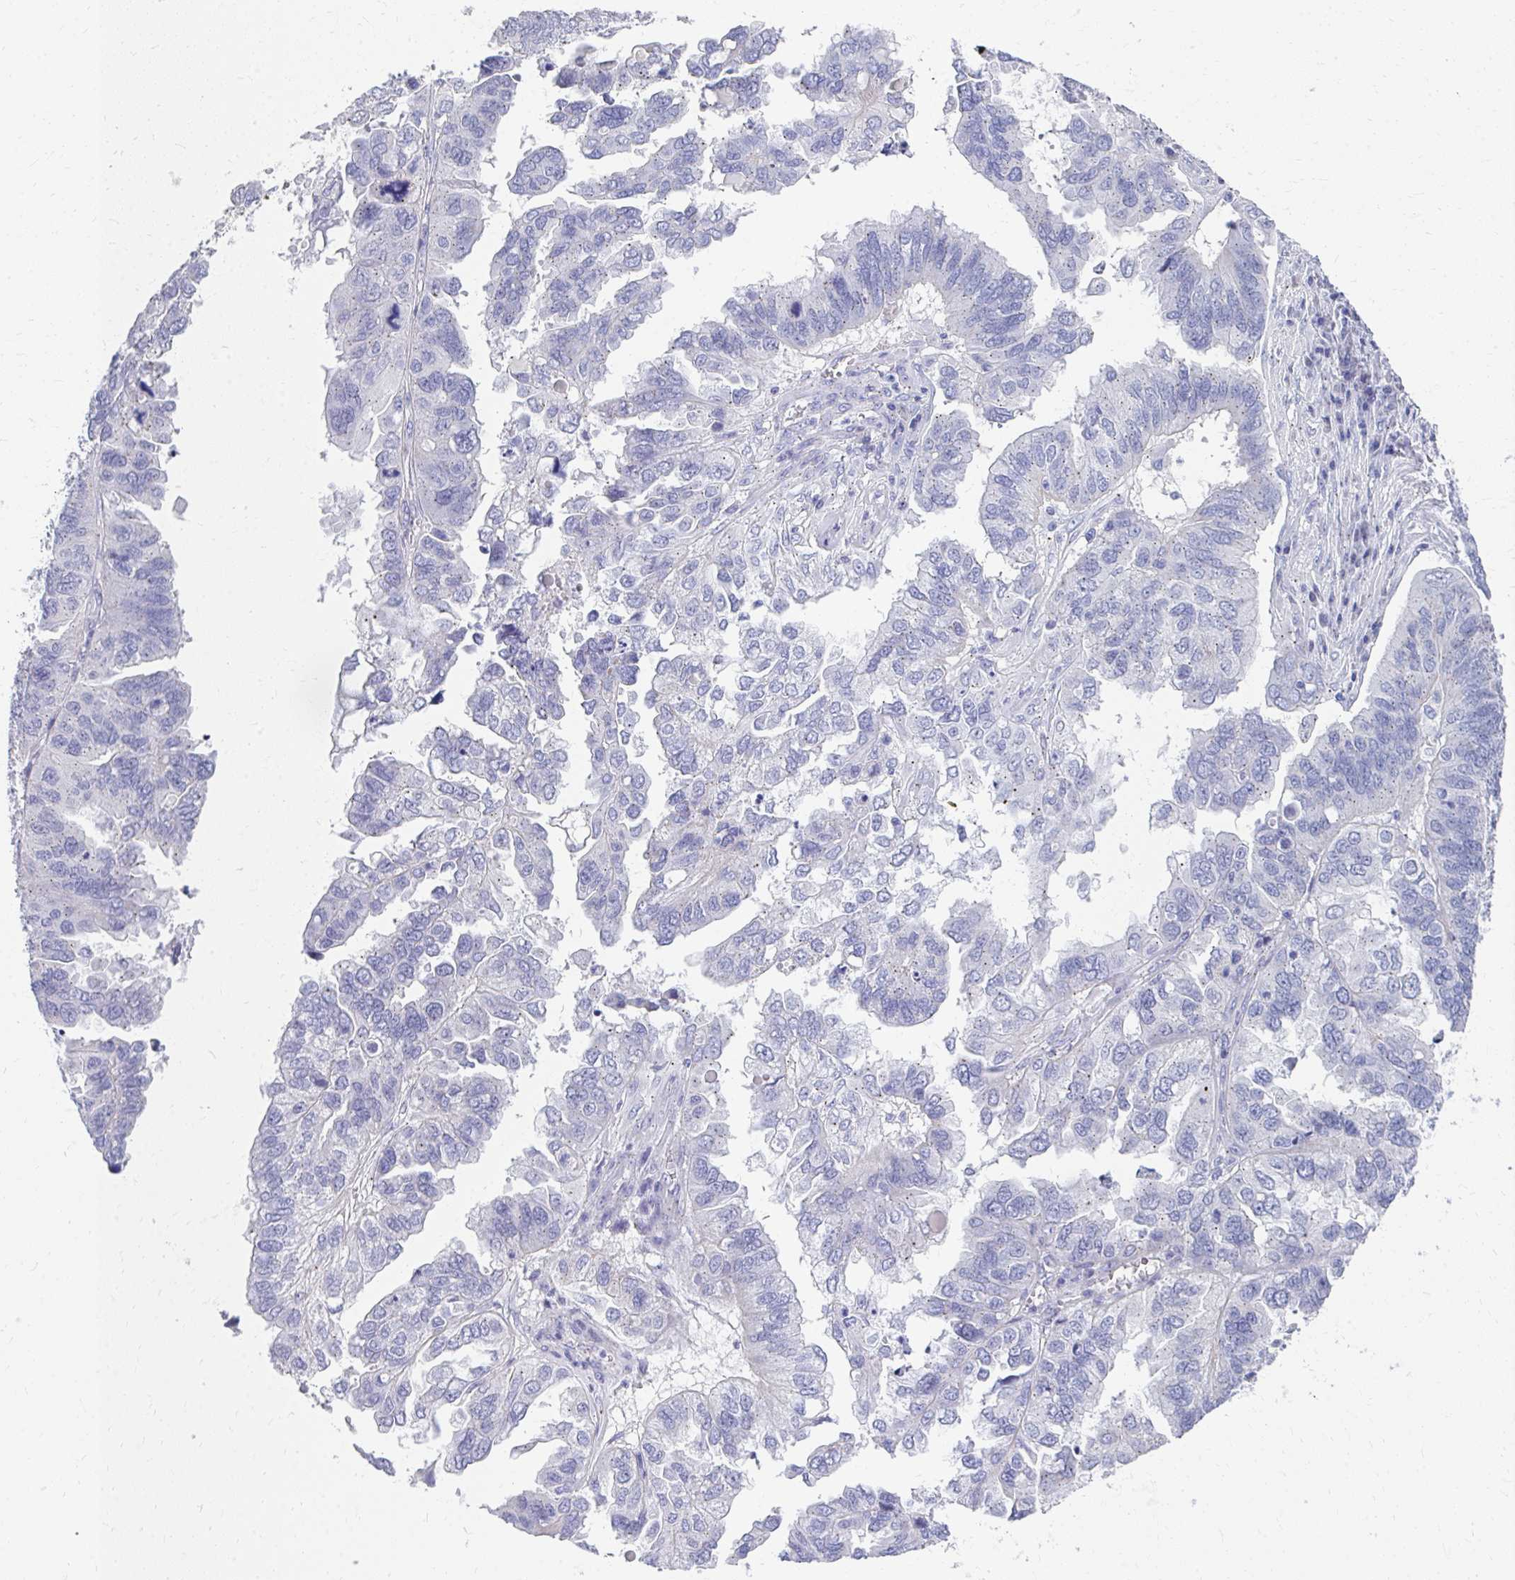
{"staining": {"intensity": "negative", "quantity": "none", "location": "none"}, "tissue": "ovarian cancer", "cell_type": "Tumor cells", "image_type": "cancer", "snomed": [{"axis": "morphology", "description": "Cystadenocarcinoma, serous, NOS"}, {"axis": "topography", "description": "Ovary"}], "caption": "Ovarian cancer (serous cystadenocarcinoma) was stained to show a protein in brown. There is no significant staining in tumor cells.", "gene": "TMPRSS2", "patient": {"sex": "female", "age": 79}}